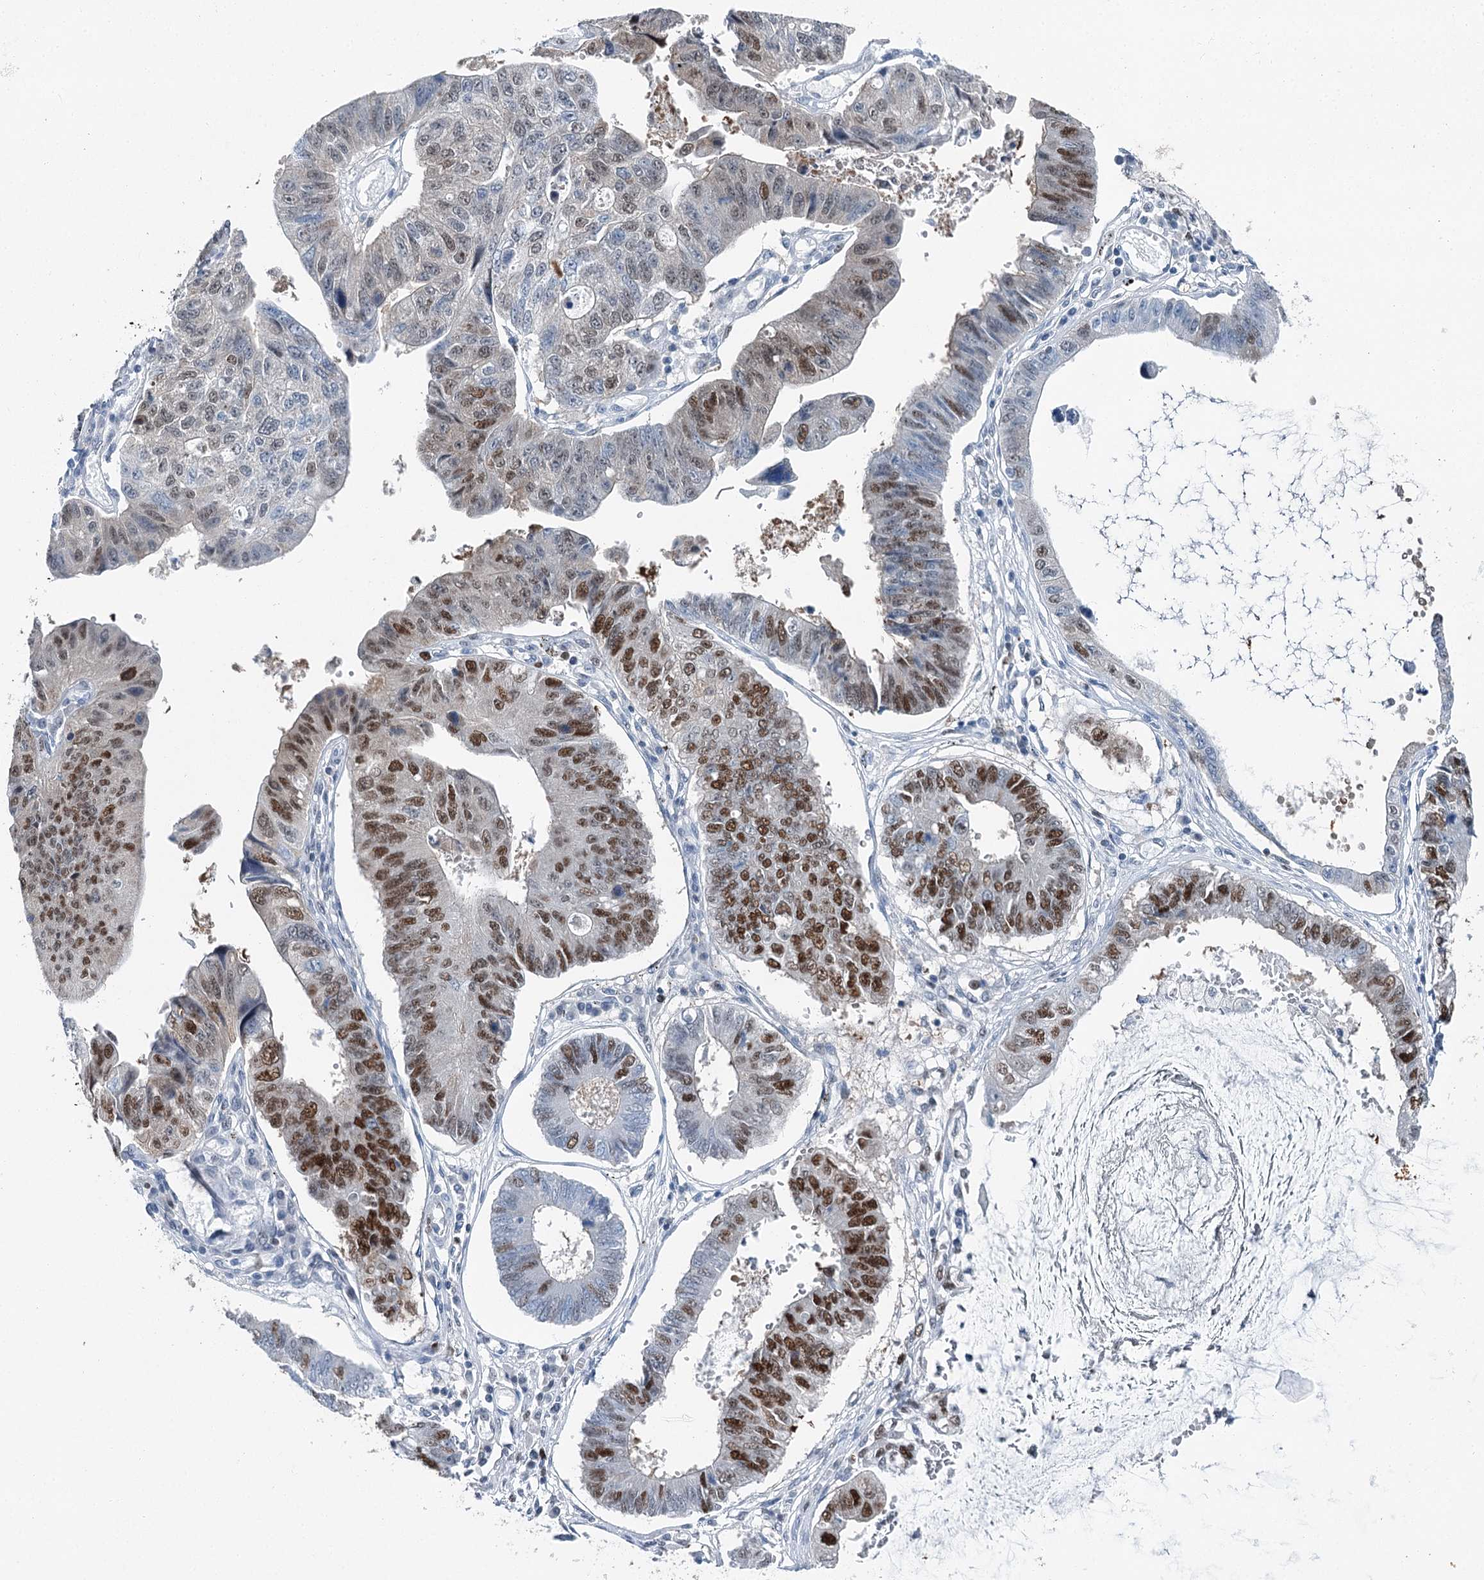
{"staining": {"intensity": "strong", "quantity": "<25%", "location": "nuclear"}, "tissue": "stomach cancer", "cell_type": "Tumor cells", "image_type": "cancer", "snomed": [{"axis": "morphology", "description": "Adenocarcinoma, NOS"}, {"axis": "topography", "description": "Stomach"}], "caption": "Protein staining of stomach cancer tissue shows strong nuclear staining in approximately <25% of tumor cells.", "gene": "HAT1", "patient": {"sex": "male", "age": 59}}